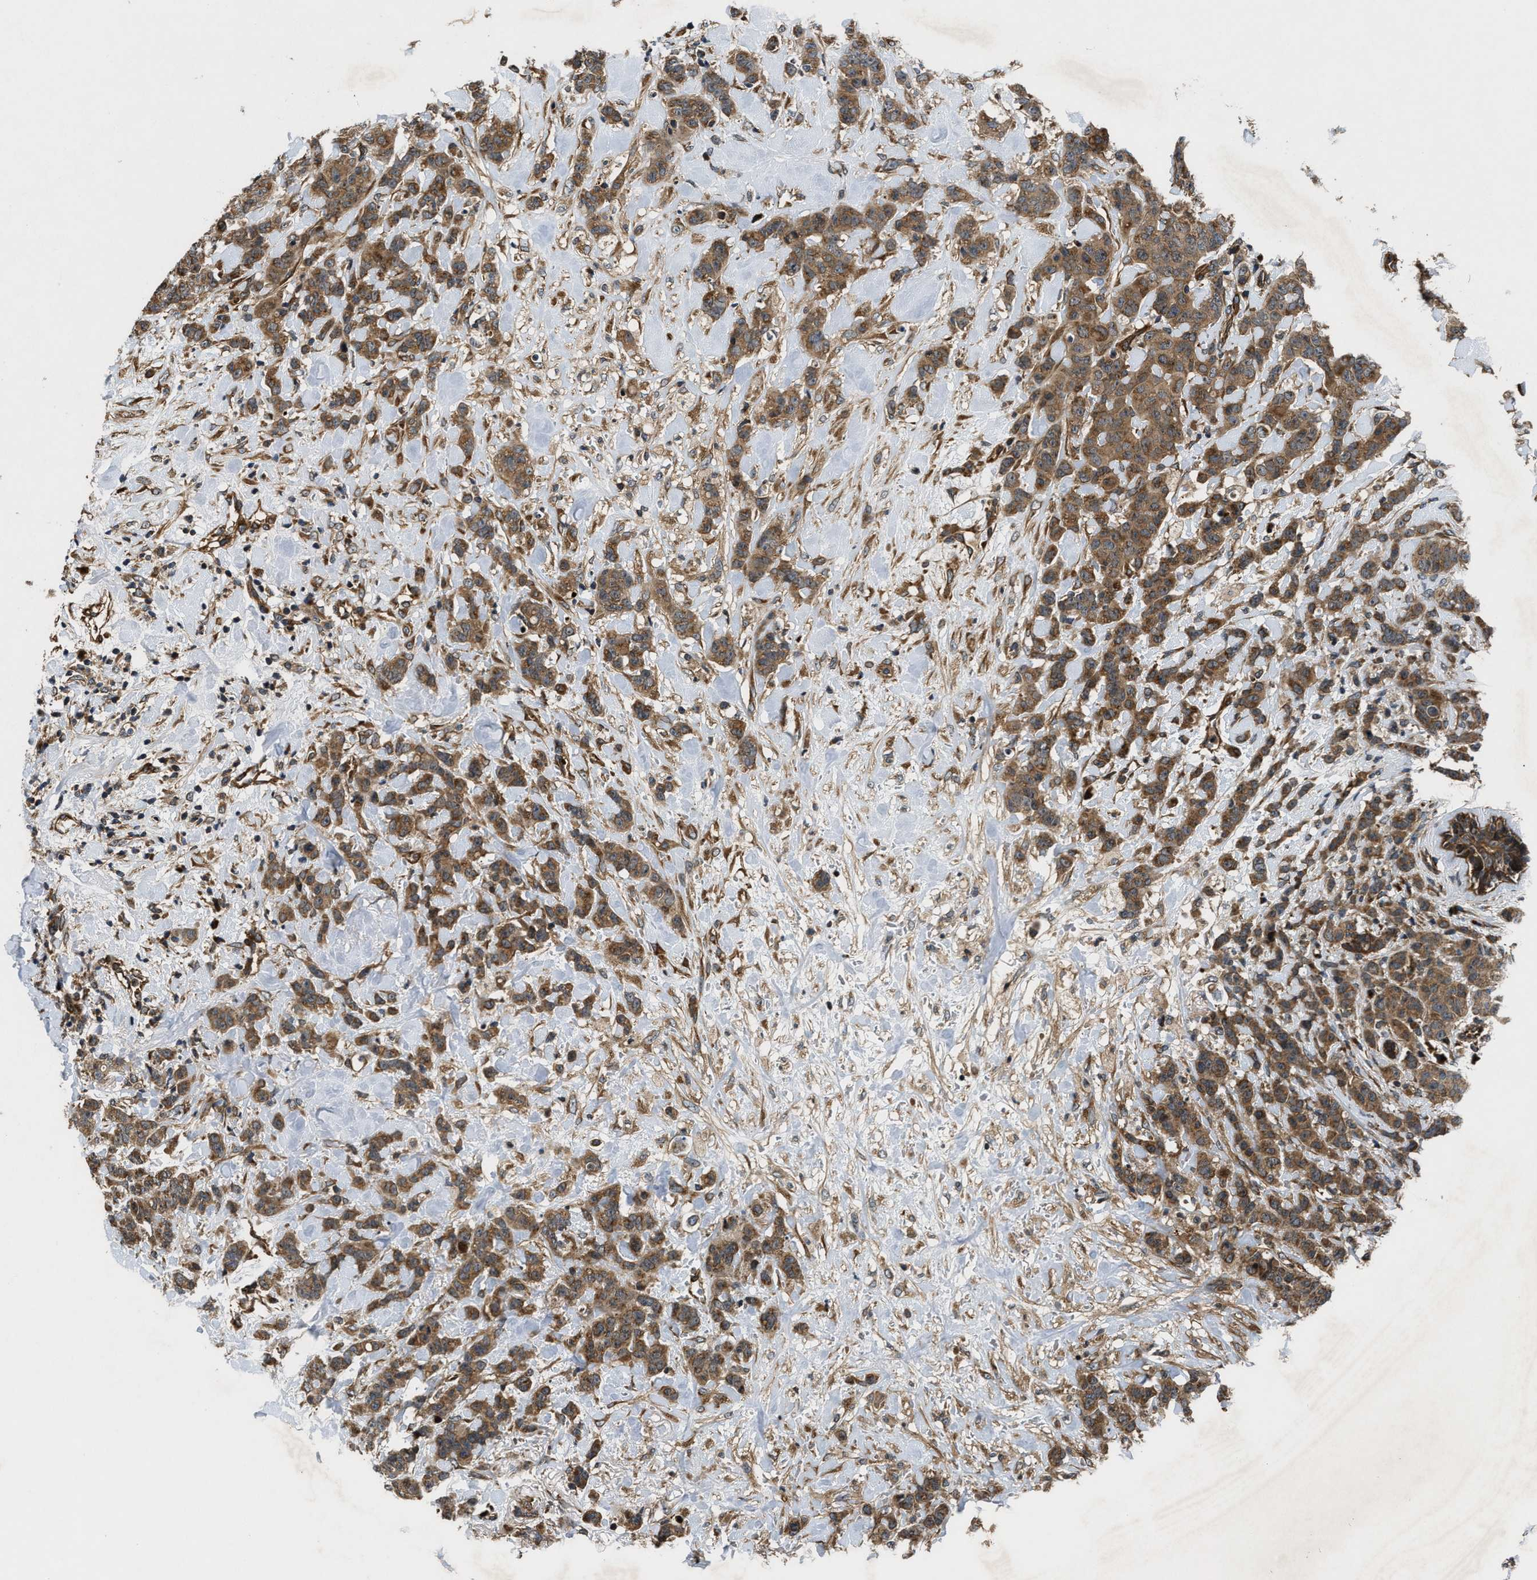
{"staining": {"intensity": "moderate", "quantity": ">75%", "location": "cytoplasmic/membranous"}, "tissue": "breast cancer", "cell_type": "Tumor cells", "image_type": "cancer", "snomed": [{"axis": "morphology", "description": "Normal tissue, NOS"}, {"axis": "morphology", "description": "Duct carcinoma"}, {"axis": "topography", "description": "Breast"}], "caption": "Breast cancer stained with DAB (3,3'-diaminobenzidine) immunohistochemistry reveals medium levels of moderate cytoplasmic/membranous positivity in approximately >75% of tumor cells.", "gene": "PNPLA8", "patient": {"sex": "female", "age": 40}}